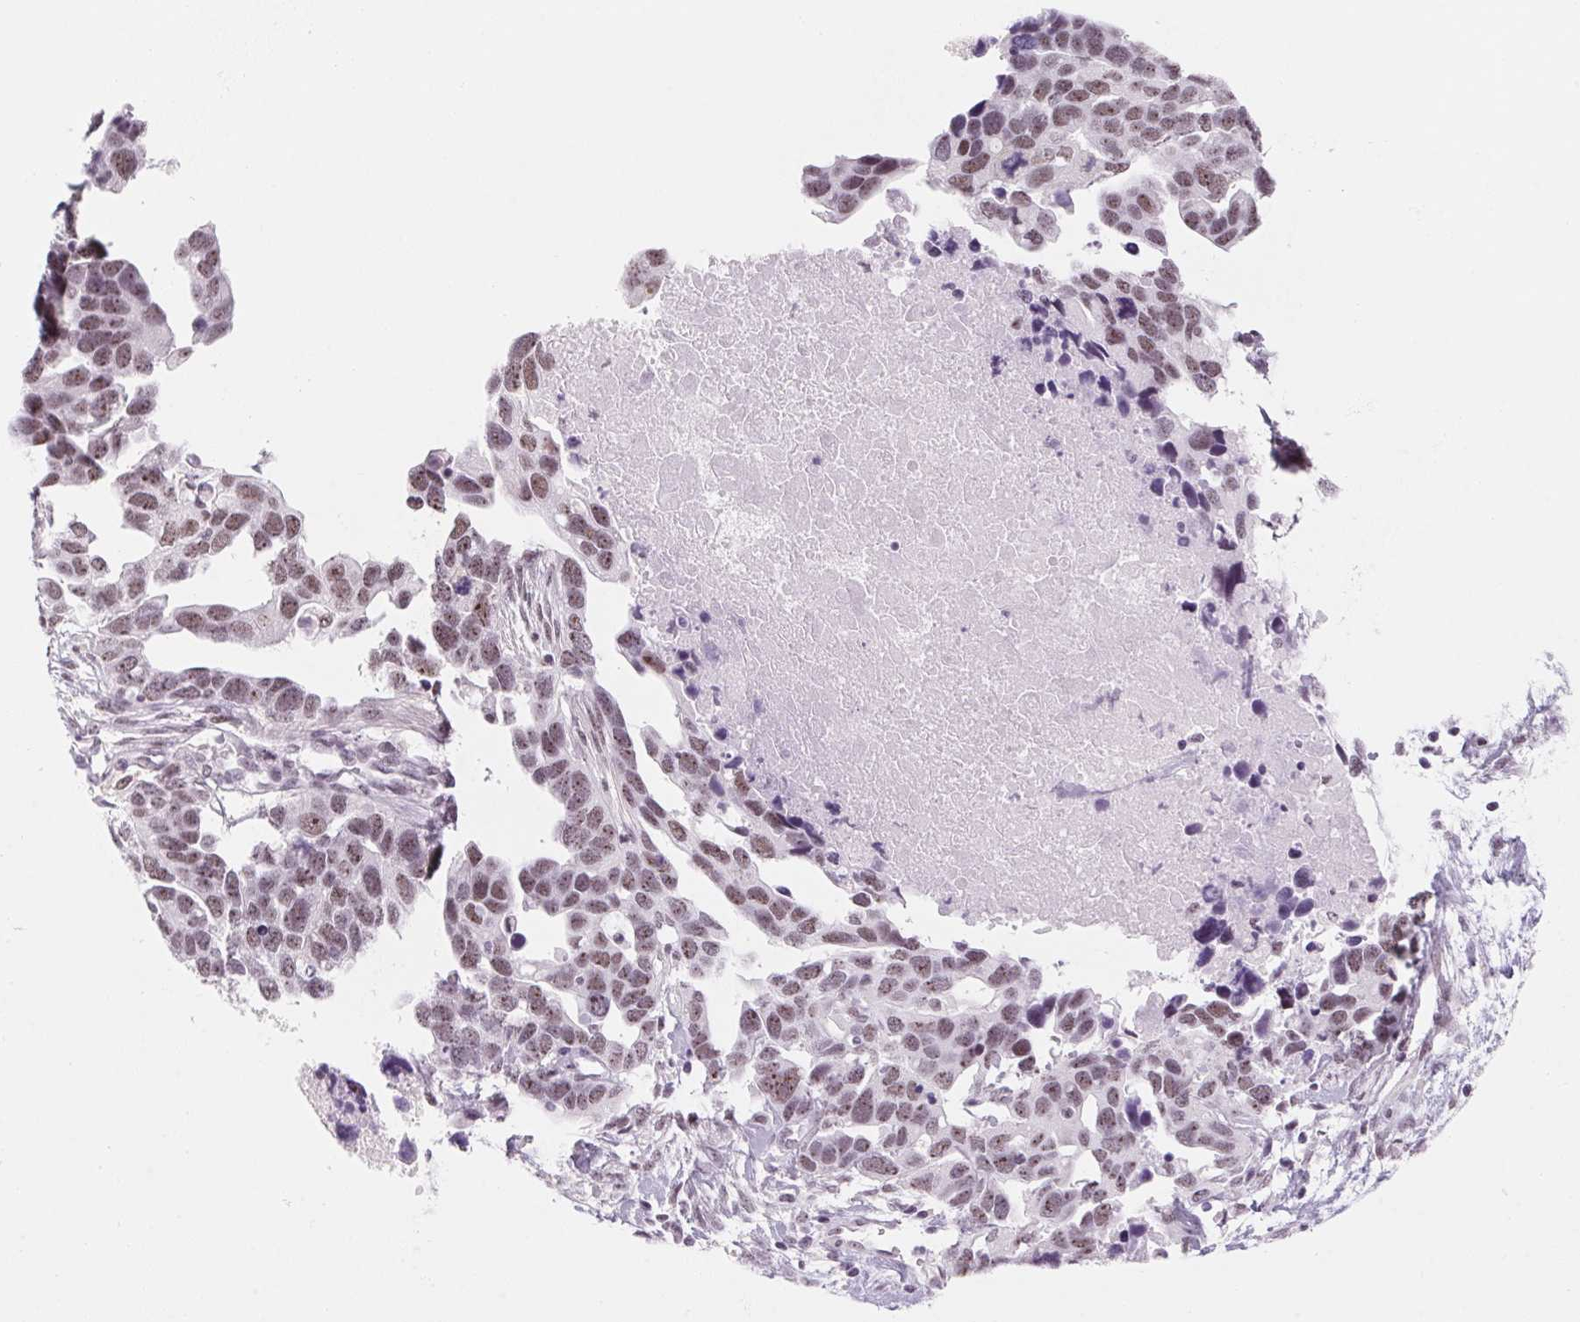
{"staining": {"intensity": "weak", "quantity": "25%-75%", "location": "nuclear"}, "tissue": "ovarian cancer", "cell_type": "Tumor cells", "image_type": "cancer", "snomed": [{"axis": "morphology", "description": "Cystadenocarcinoma, serous, NOS"}, {"axis": "topography", "description": "Ovary"}], "caption": "An image of serous cystadenocarcinoma (ovarian) stained for a protein reveals weak nuclear brown staining in tumor cells.", "gene": "ZIC4", "patient": {"sex": "female", "age": 54}}